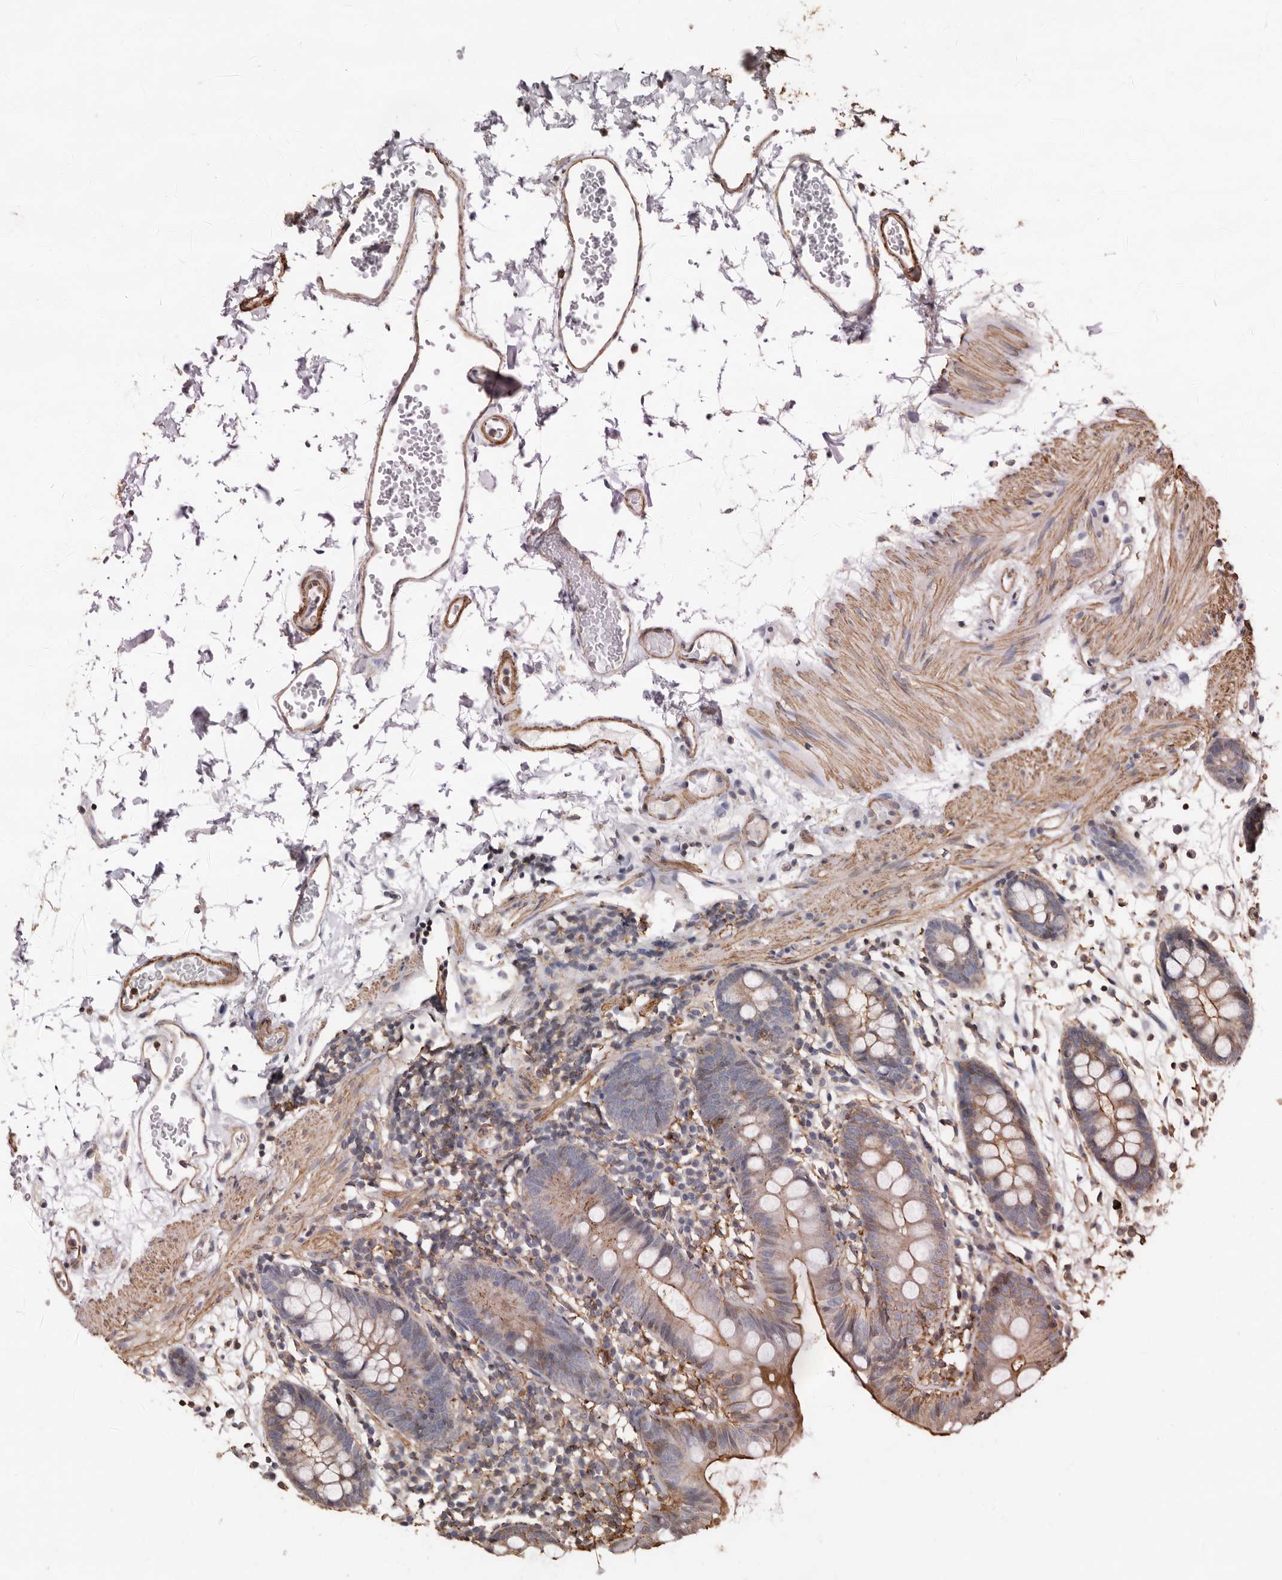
{"staining": {"intensity": "moderate", "quantity": ">75%", "location": "cytoplasmic/membranous"}, "tissue": "colon", "cell_type": "Endothelial cells", "image_type": "normal", "snomed": [{"axis": "morphology", "description": "Normal tissue, NOS"}, {"axis": "topography", "description": "Colon"}], "caption": "Protein expression analysis of unremarkable human colon reveals moderate cytoplasmic/membranous expression in approximately >75% of endothelial cells.", "gene": "GSK3A", "patient": {"sex": "male", "age": 56}}